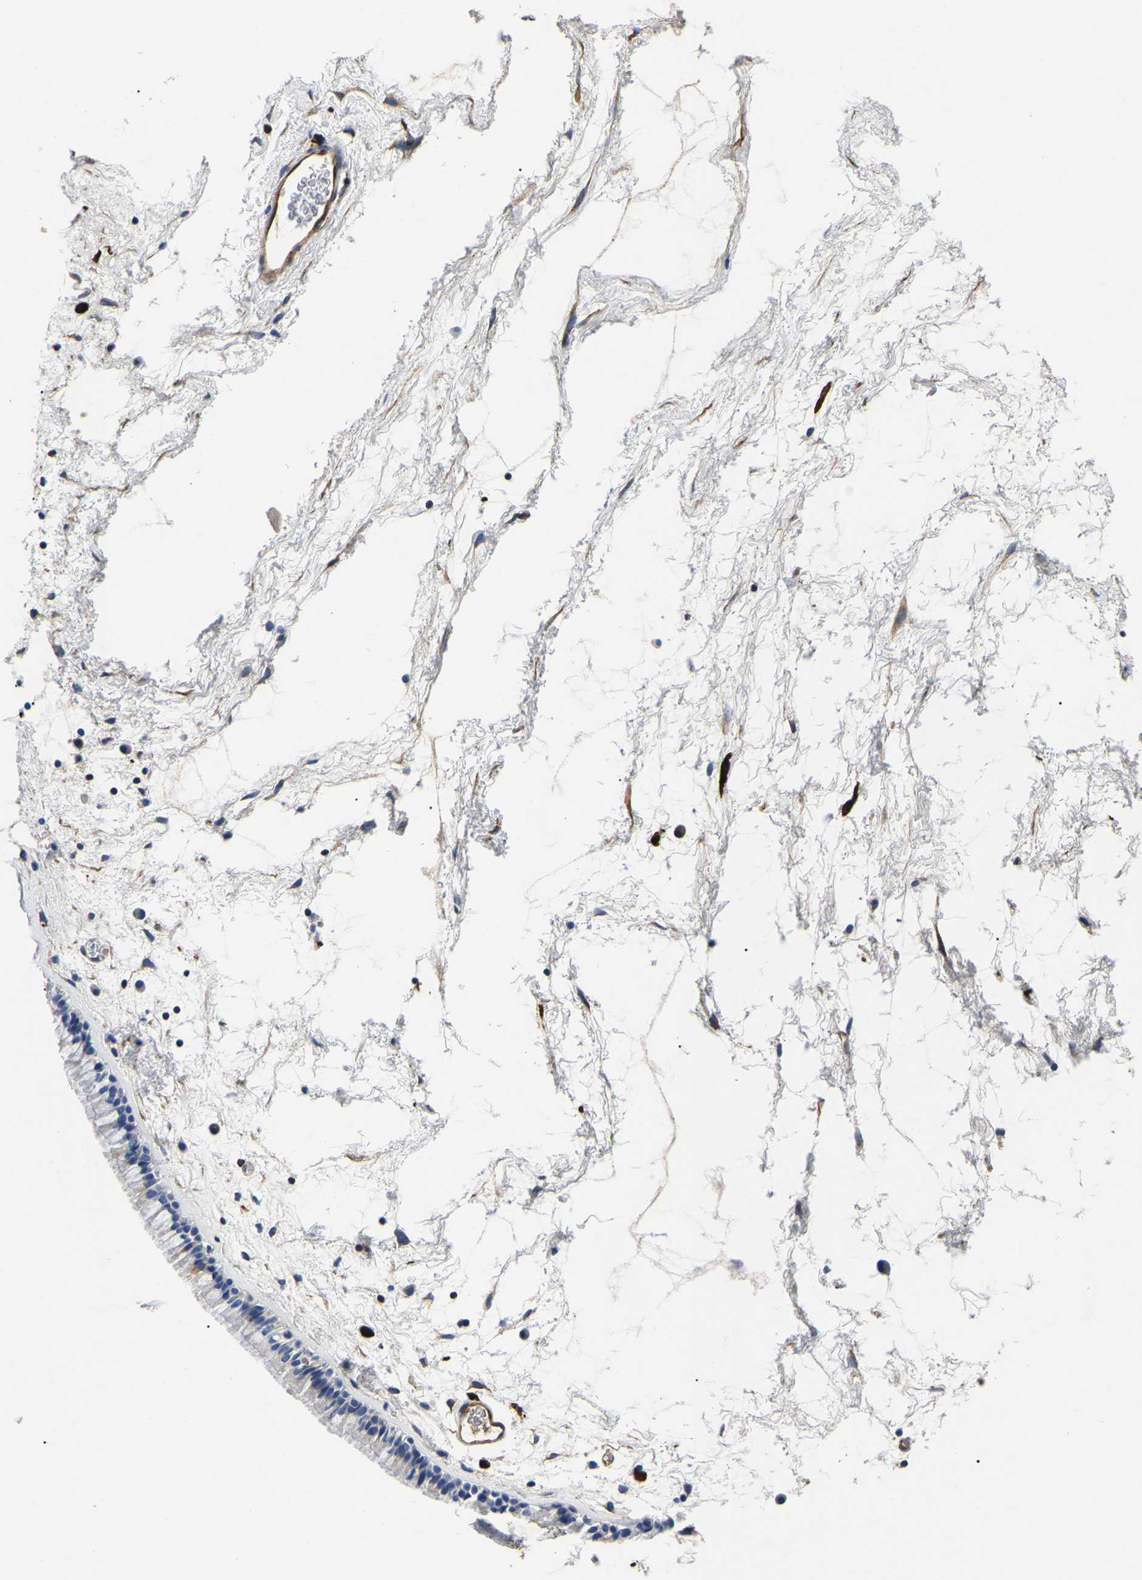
{"staining": {"intensity": "weak", "quantity": "<25%", "location": "cytoplasmic/membranous"}, "tissue": "nasopharynx", "cell_type": "Respiratory epithelial cells", "image_type": "normal", "snomed": [{"axis": "morphology", "description": "Normal tissue, NOS"}, {"axis": "morphology", "description": "Inflammation, NOS"}, {"axis": "topography", "description": "Nasopharynx"}], "caption": "Immunohistochemistry (IHC) of normal human nasopharynx demonstrates no positivity in respiratory epithelial cells. (DAB (3,3'-diaminobenzidine) IHC, high magnification).", "gene": "DUSP8", "patient": {"sex": "male", "age": 48}}